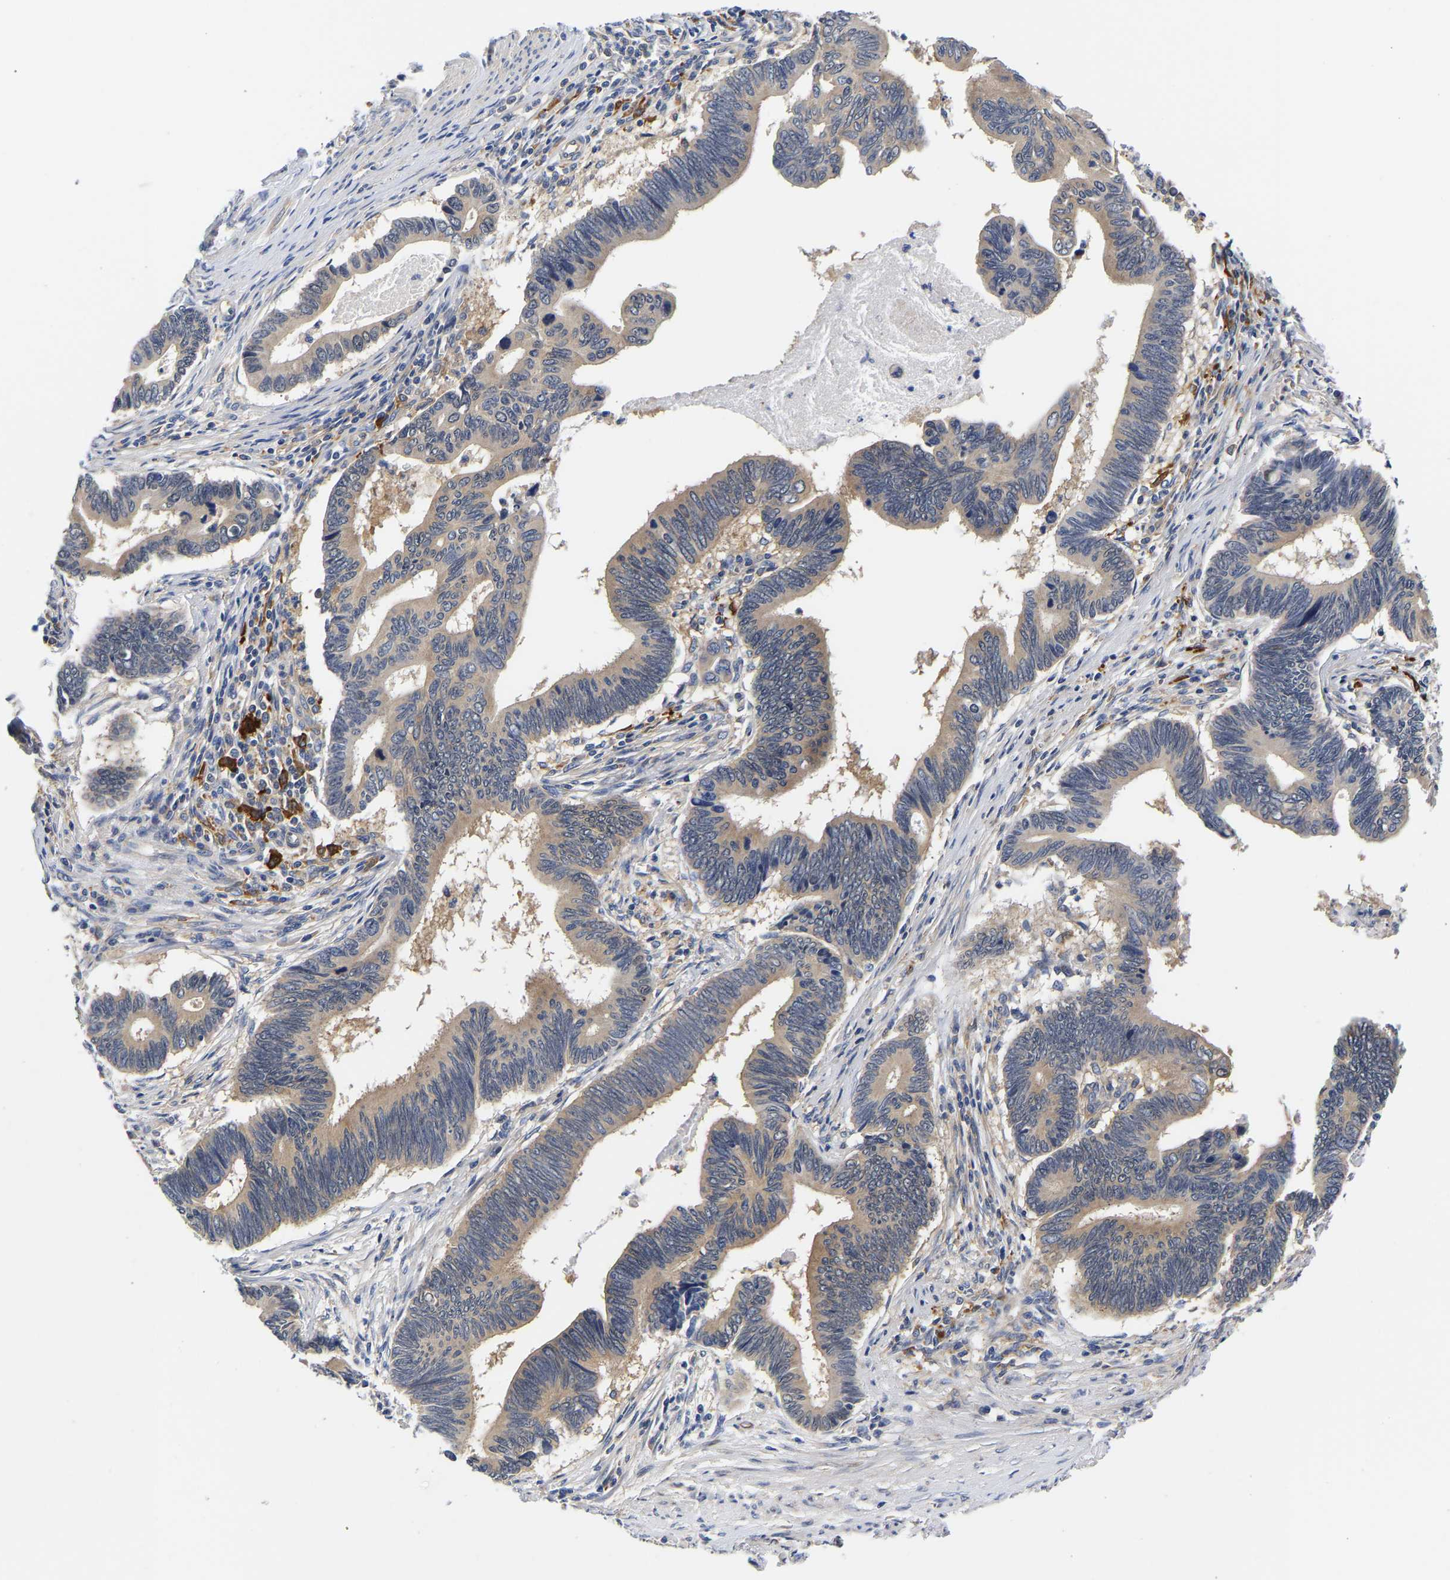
{"staining": {"intensity": "weak", "quantity": "25%-75%", "location": "cytoplasmic/membranous"}, "tissue": "pancreatic cancer", "cell_type": "Tumor cells", "image_type": "cancer", "snomed": [{"axis": "morphology", "description": "Adenocarcinoma, NOS"}, {"axis": "topography", "description": "Pancreas"}], "caption": "This is an image of immunohistochemistry staining of pancreatic cancer (adenocarcinoma), which shows weak expression in the cytoplasmic/membranous of tumor cells.", "gene": "CCDC6", "patient": {"sex": "female", "age": 70}}